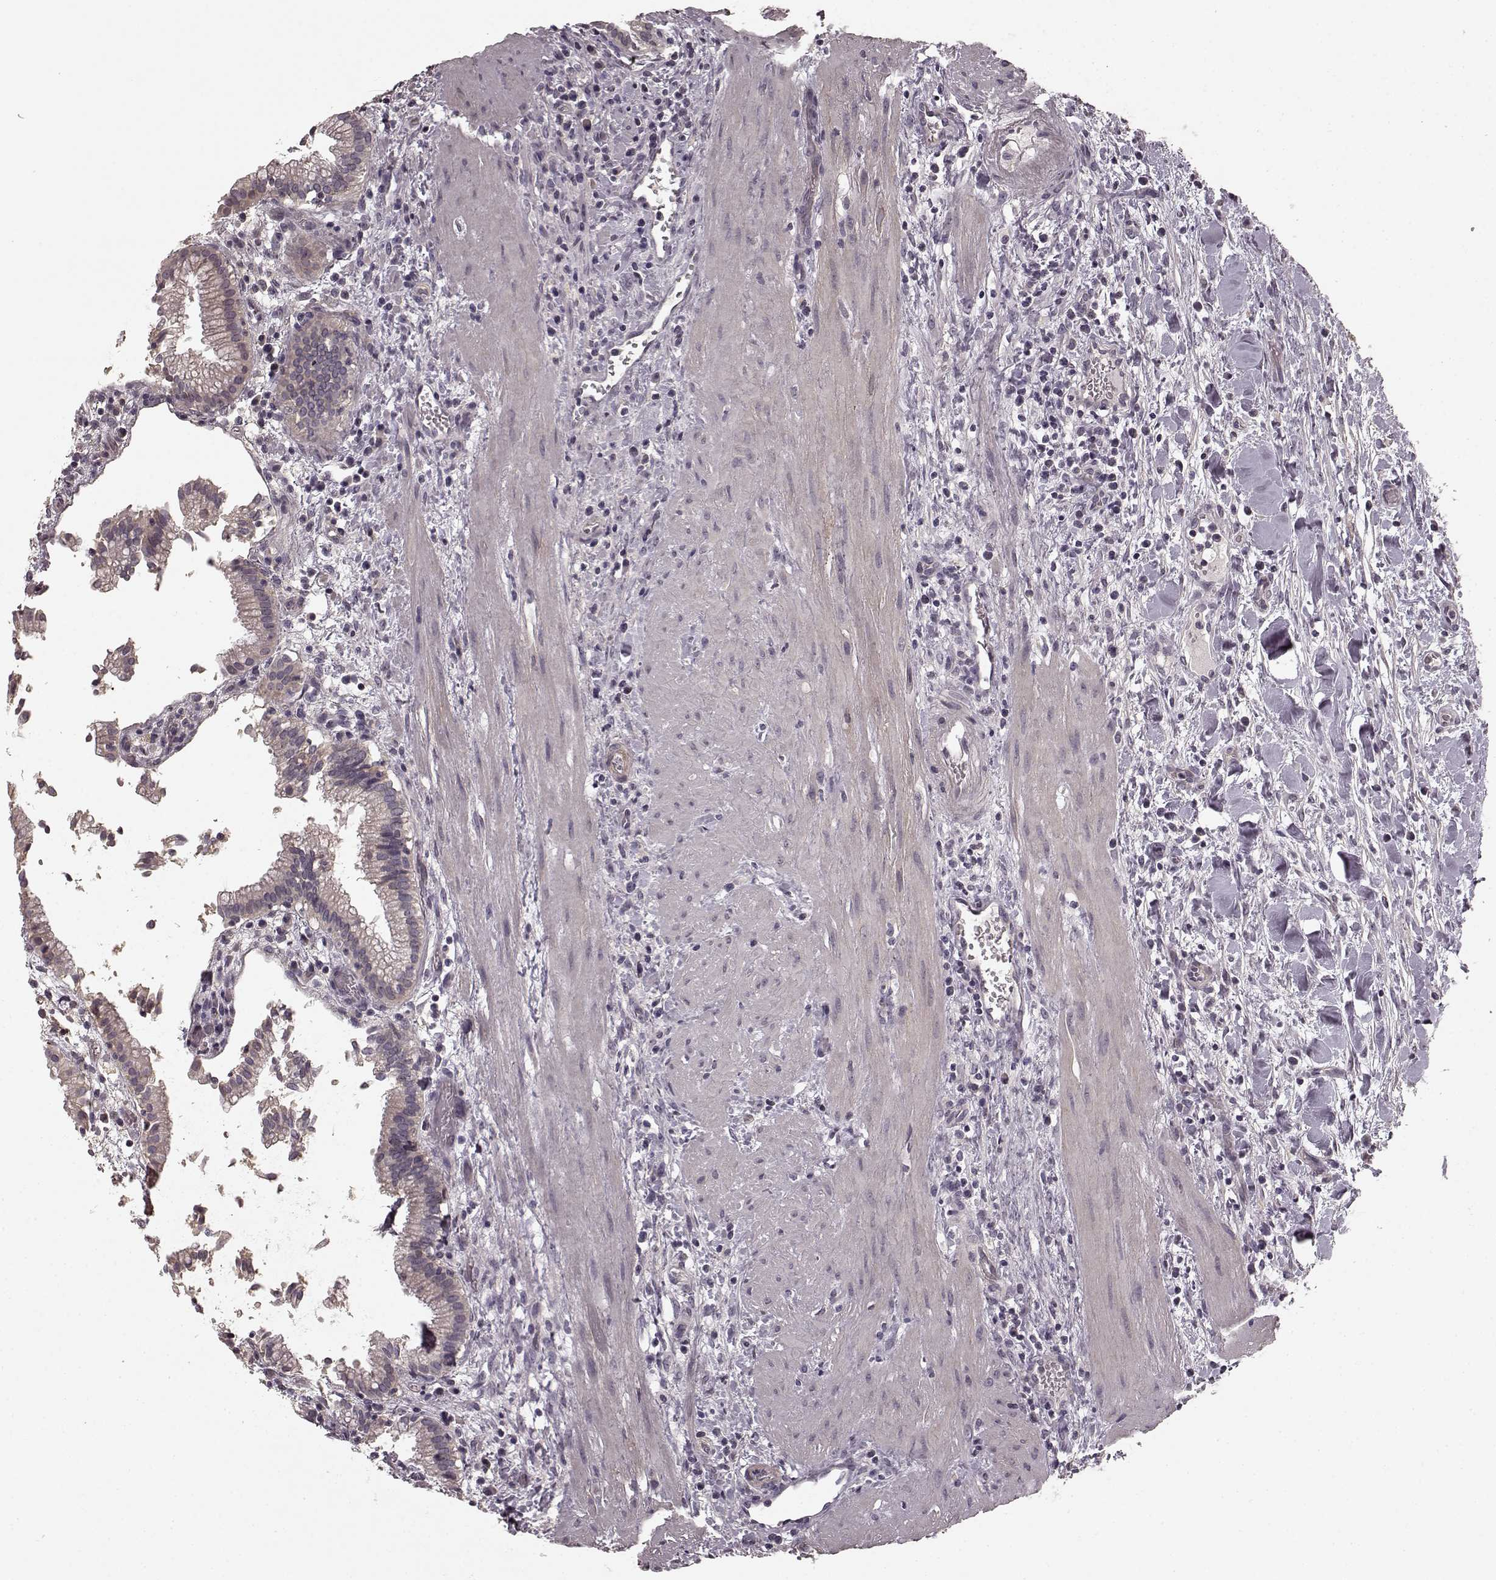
{"staining": {"intensity": "negative", "quantity": "none", "location": "none"}, "tissue": "gallbladder", "cell_type": "Glandular cells", "image_type": "normal", "snomed": [{"axis": "morphology", "description": "Normal tissue, NOS"}, {"axis": "topography", "description": "Gallbladder"}], "caption": "This is an immunohistochemistry photomicrograph of unremarkable gallbladder. There is no staining in glandular cells.", "gene": "PRKCE", "patient": {"sex": "male", "age": 42}}